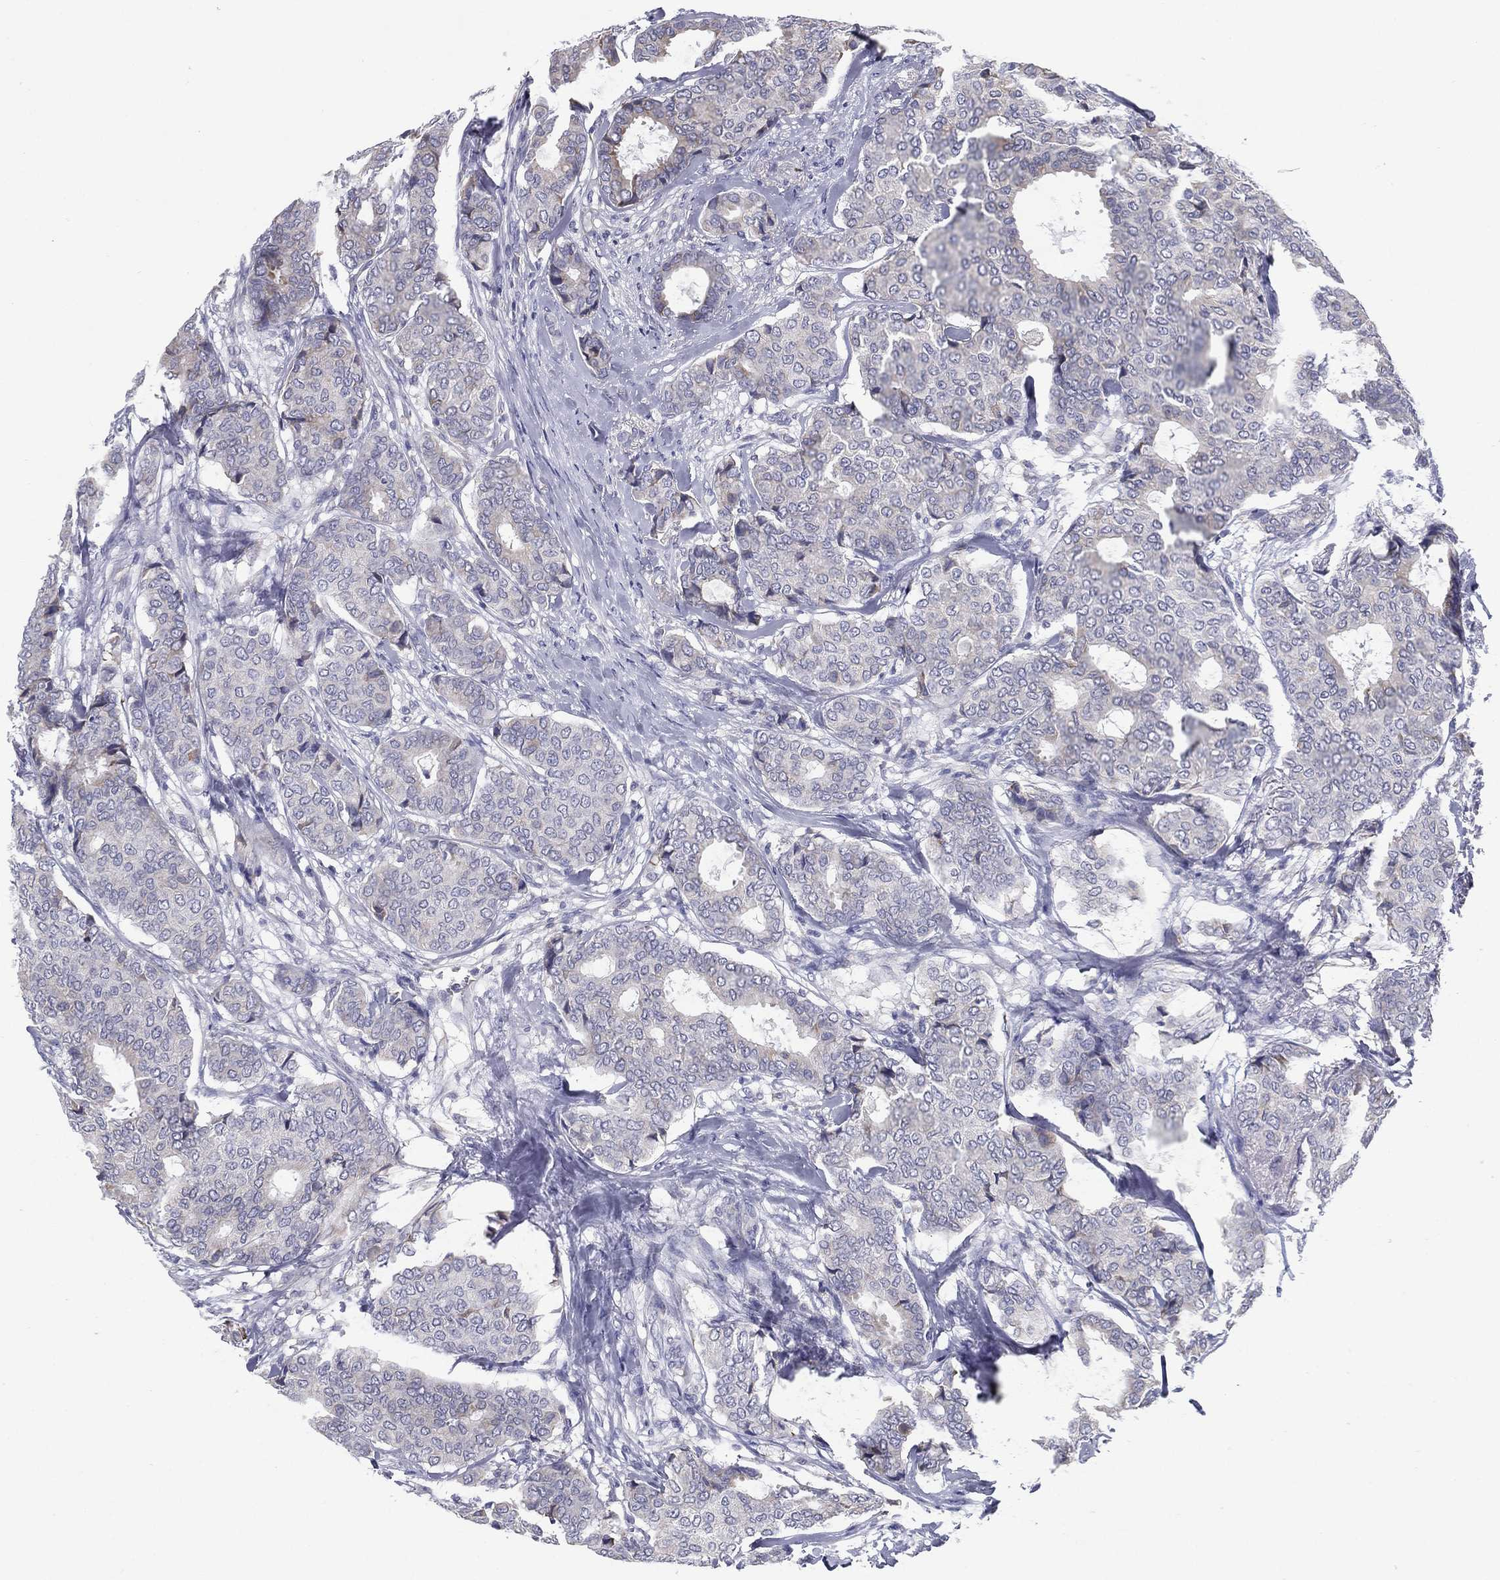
{"staining": {"intensity": "negative", "quantity": "none", "location": "none"}, "tissue": "breast cancer", "cell_type": "Tumor cells", "image_type": "cancer", "snomed": [{"axis": "morphology", "description": "Duct carcinoma"}, {"axis": "topography", "description": "Breast"}], "caption": "There is no significant positivity in tumor cells of breast cancer. Nuclei are stained in blue.", "gene": "C19orf18", "patient": {"sex": "female", "age": 75}}